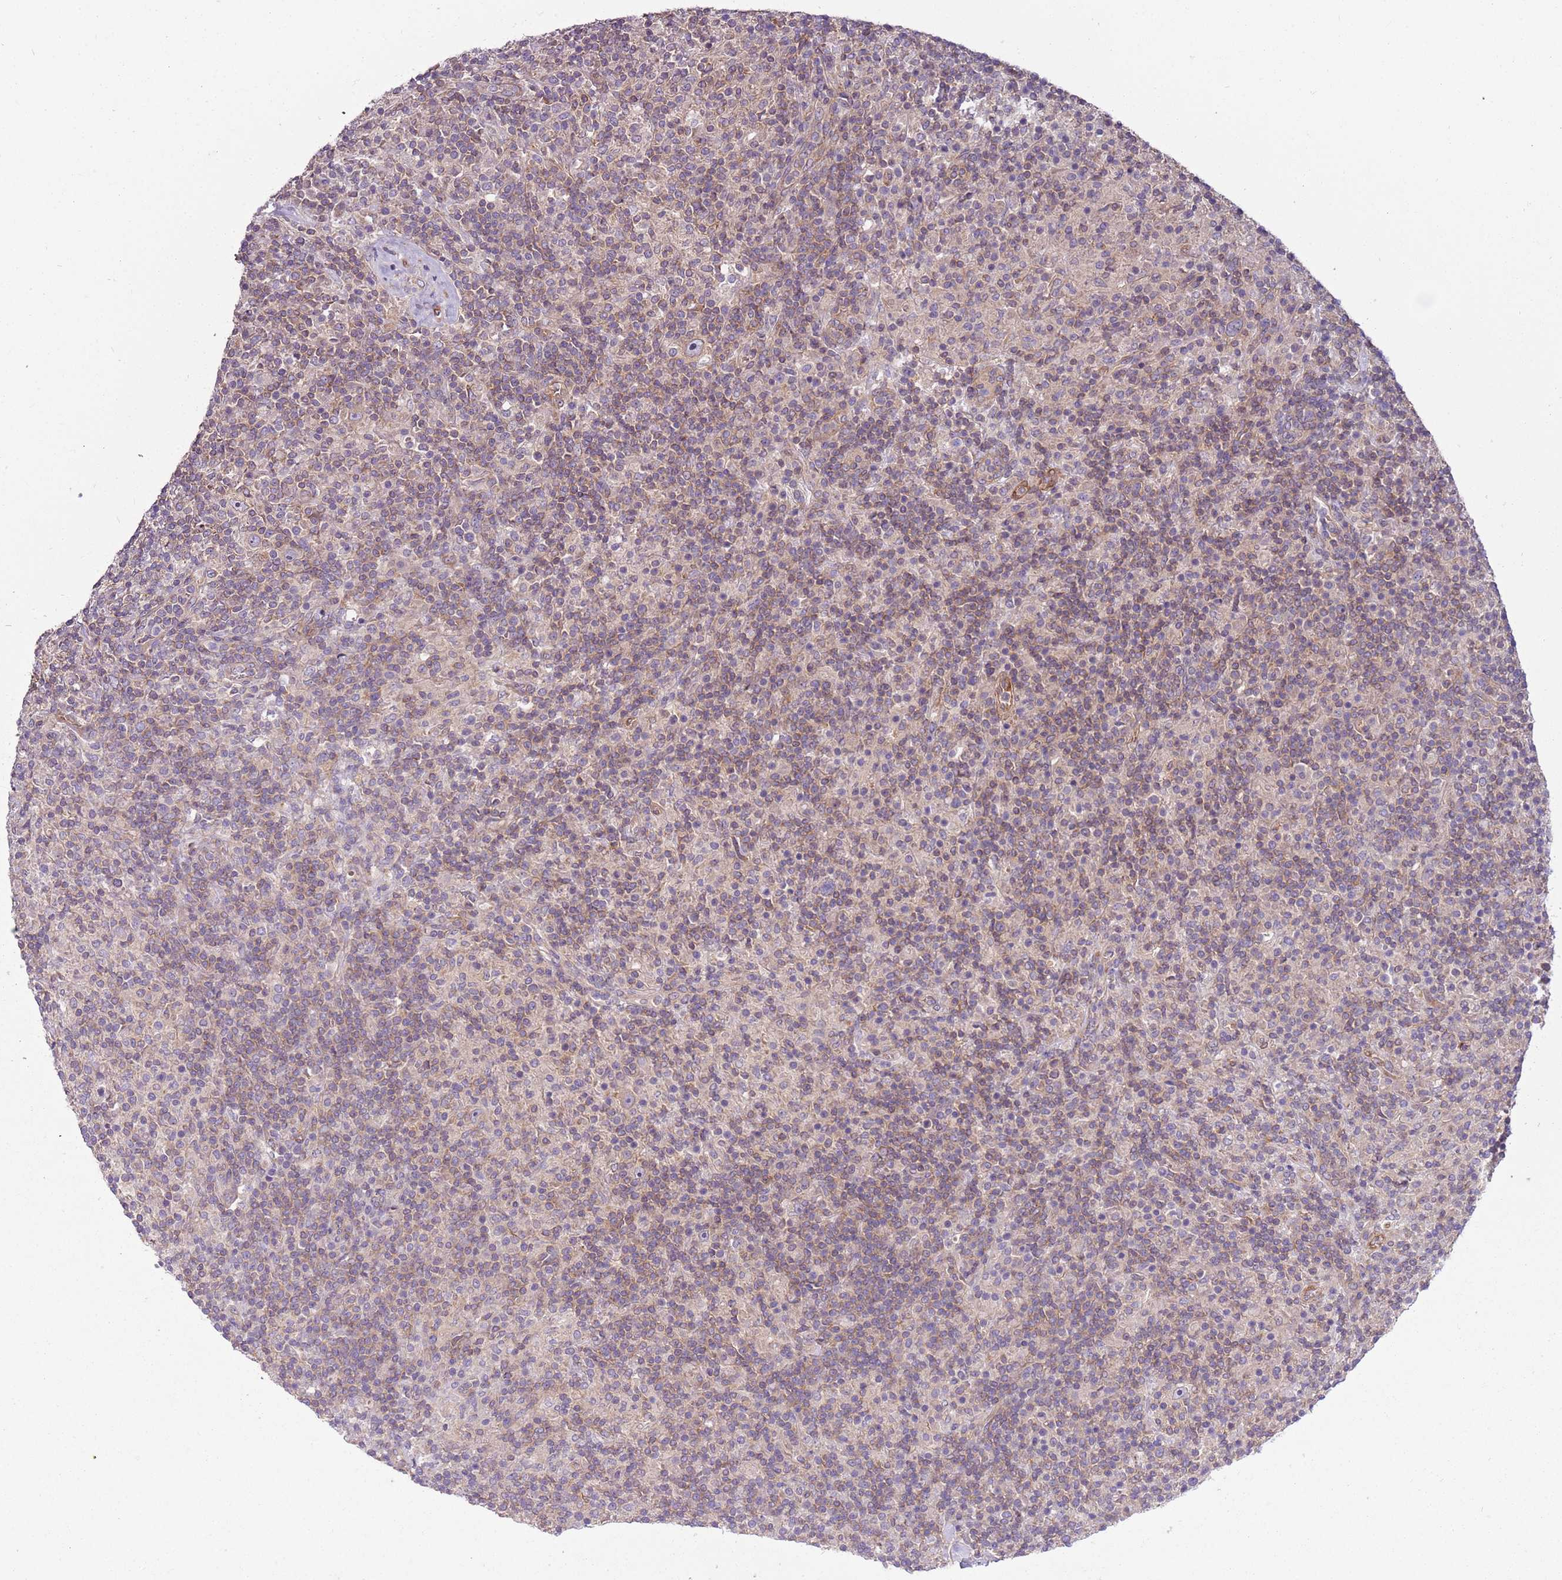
{"staining": {"intensity": "weak", "quantity": "<25%", "location": "cytoplasmic/membranous"}, "tissue": "lymphoma", "cell_type": "Tumor cells", "image_type": "cancer", "snomed": [{"axis": "morphology", "description": "Hodgkin's disease, NOS"}, {"axis": "topography", "description": "Lymph node"}], "caption": "Immunohistochemical staining of lymphoma demonstrates no significant staining in tumor cells. (DAB immunohistochemistry (IHC) with hematoxylin counter stain).", "gene": "GNL1", "patient": {"sex": "male", "age": 70}}